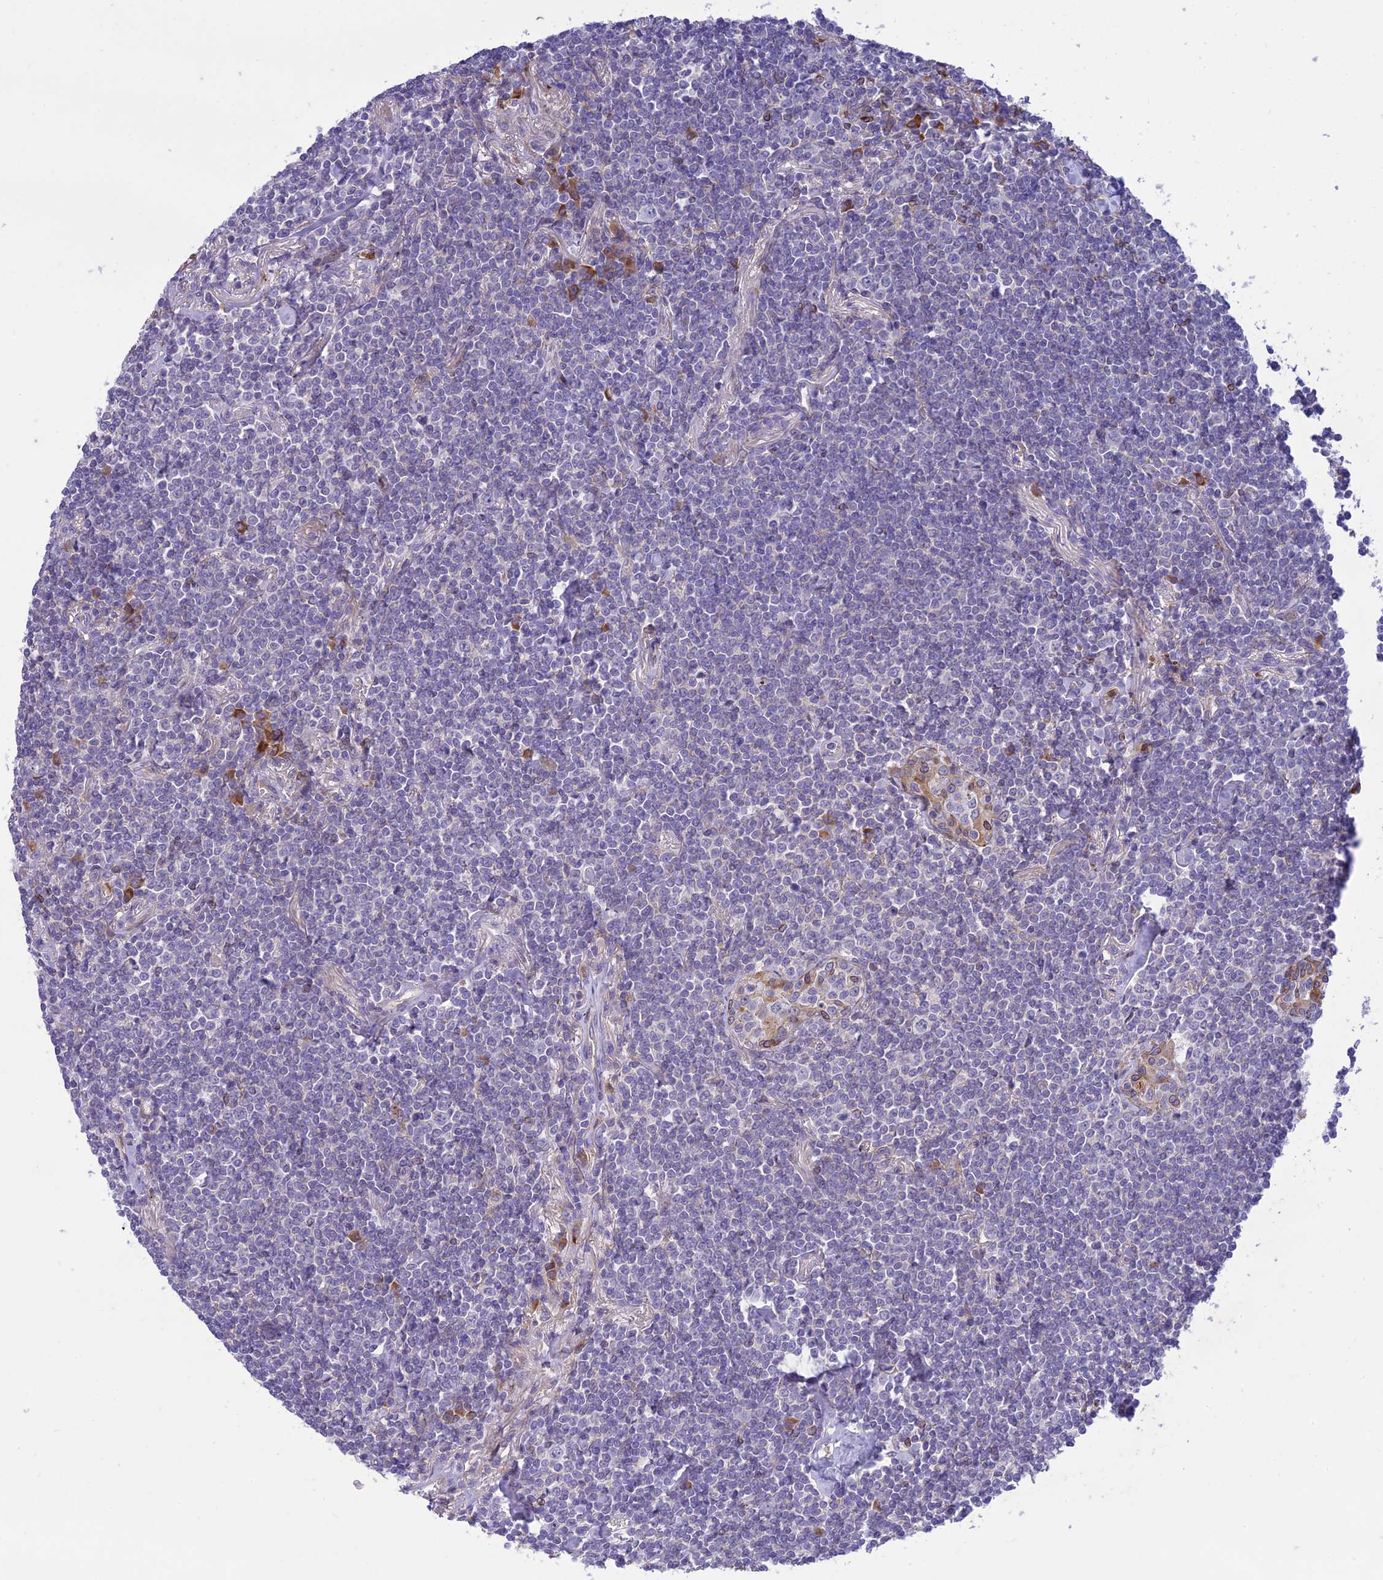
{"staining": {"intensity": "negative", "quantity": "none", "location": "none"}, "tissue": "lymphoma", "cell_type": "Tumor cells", "image_type": "cancer", "snomed": [{"axis": "morphology", "description": "Malignant lymphoma, non-Hodgkin's type, Low grade"}, {"axis": "topography", "description": "Lung"}], "caption": "A micrograph of lymphoma stained for a protein exhibits no brown staining in tumor cells.", "gene": "JMY", "patient": {"sex": "female", "age": 71}}